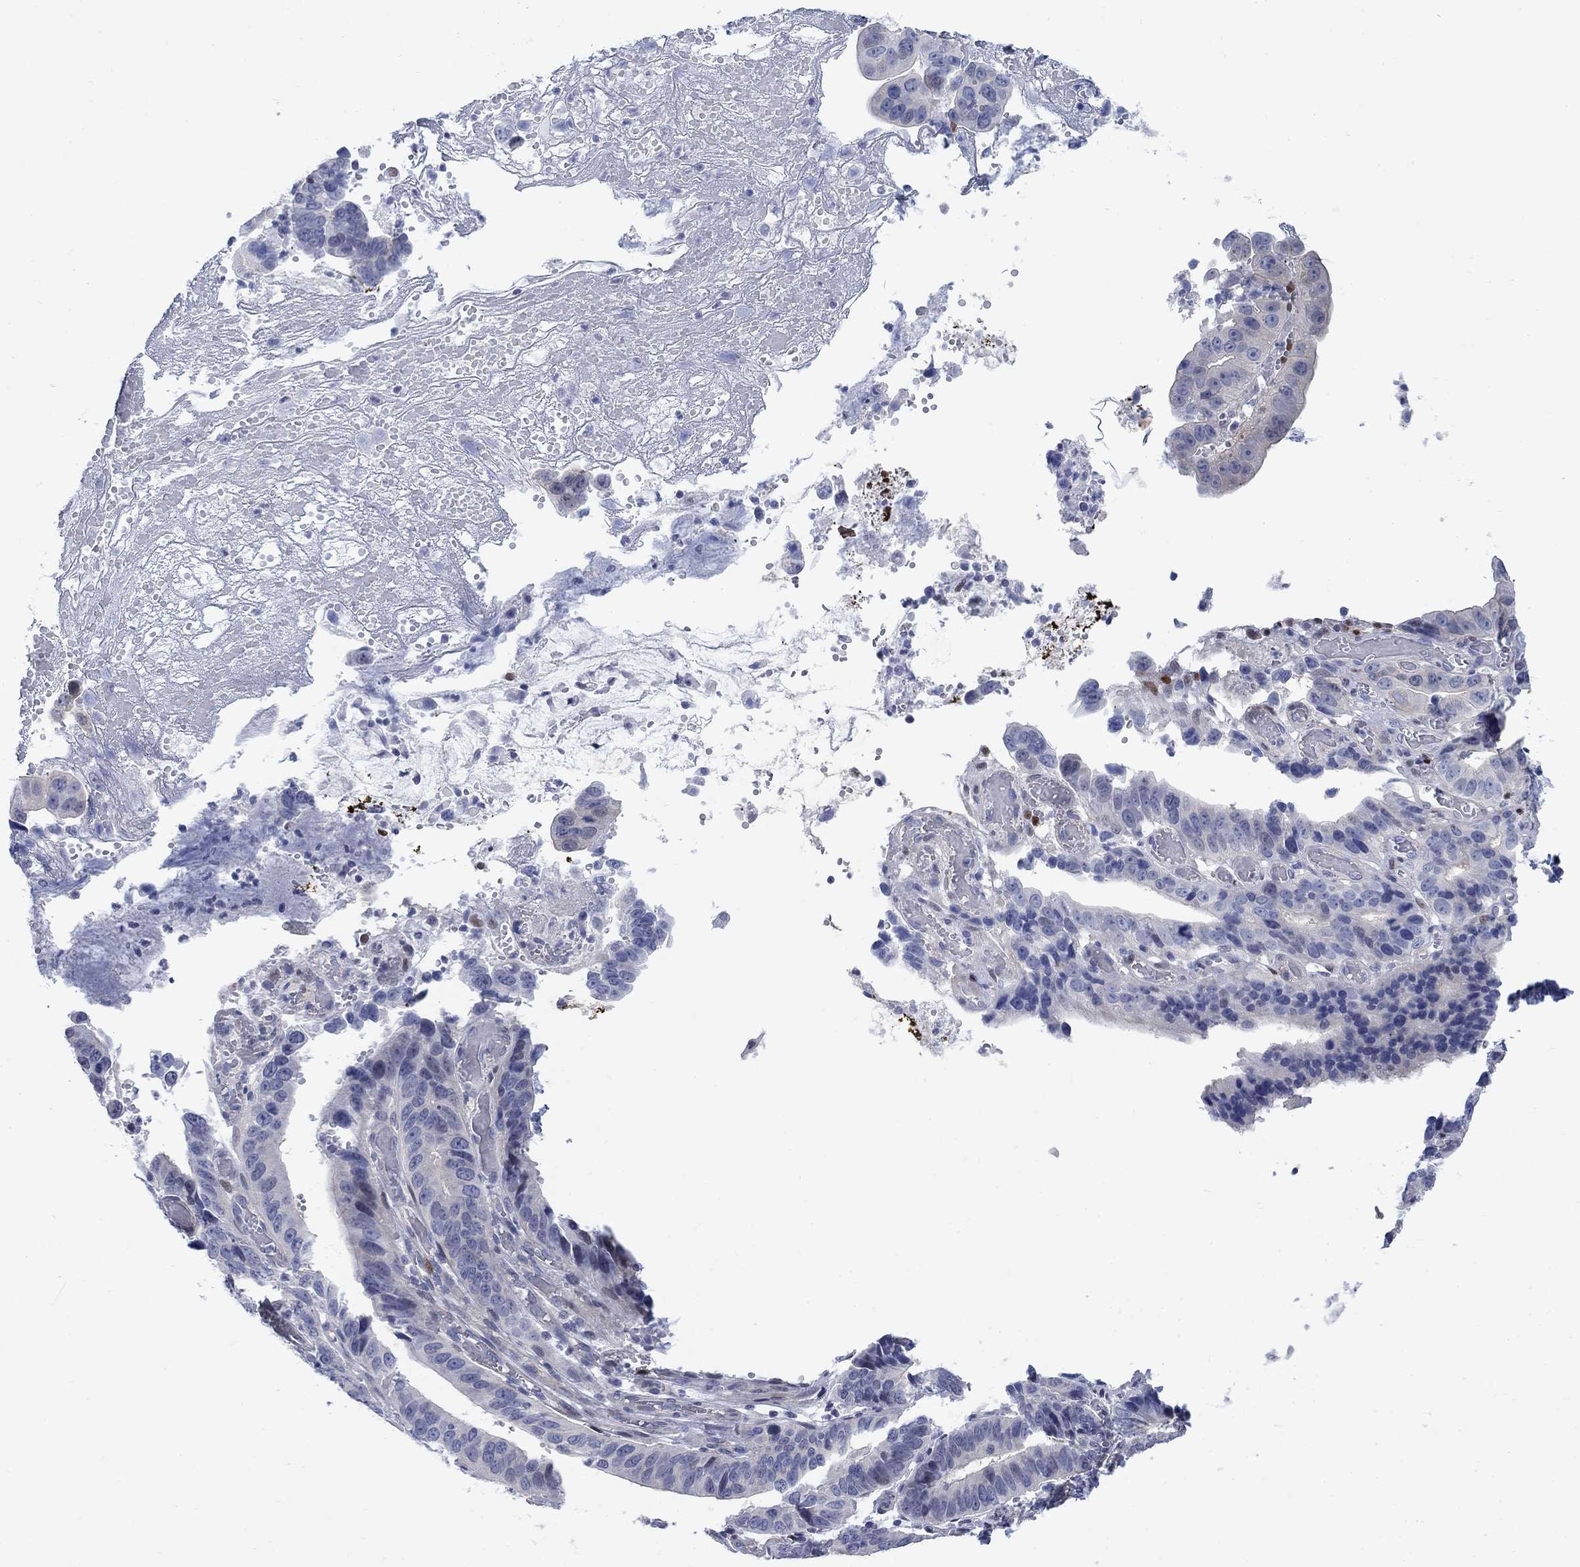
{"staining": {"intensity": "negative", "quantity": "none", "location": "none"}, "tissue": "stomach cancer", "cell_type": "Tumor cells", "image_type": "cancer", "snomed": [{"axis": "morphology", "description": "Adenocarcinoma, NOS"}, {"axis": "topography", "description": "Stomach"}], "caption": "DAB (3,3'-diaminobenzidine) immunohistochemical staining of stomach adenocarcinoma shows no significant staining in tumor cells. (Stains: DAB (3,3'-diaminobenzidine) IHC with hematoxylin counter stain, Microscopy: brightfield microscopy at high magnification).", "gene": "MYO3A", "patient": {"sex": "male", "age": 84}}